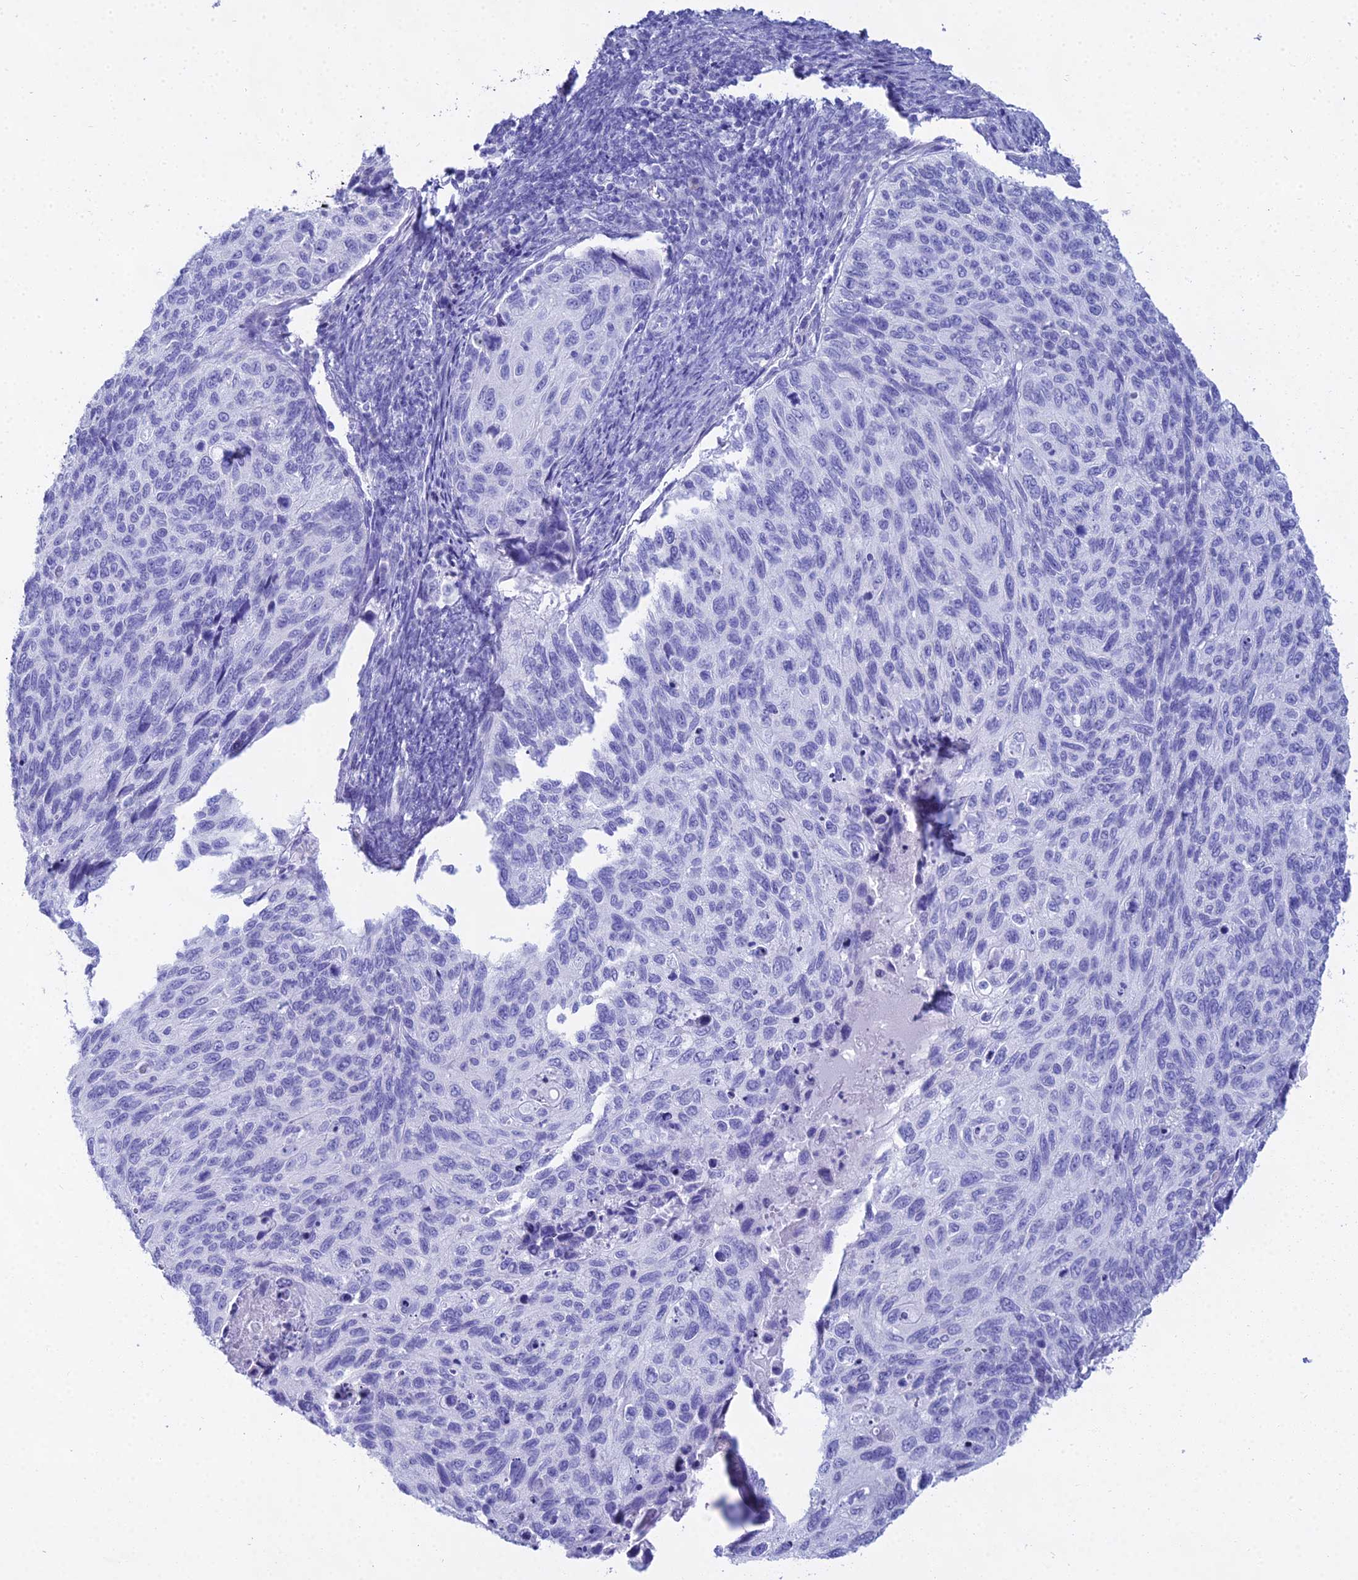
{"staining": {"intensity": "negative", "quantity": "none", "location": "none"}, "tissue": "cervical cancer", "cell_type": "Tumor cells", "image_type": "cancer", "snomed": [{"axis": "morphology", "description": "Squamous cell carcinoma, NOS"}, {"axis": "topography", "description": "Cervix"}], "caption": "An image of cervical cancer (squamous cell carcinoma) stained for a protein displays no brown staining in tumor cells. (DAB immunohistochemistry (IHC) visualized using brightfield microscopy, high magnification).", "gene": "CGB2", "patient": {"sex": "female", "age": 70}}